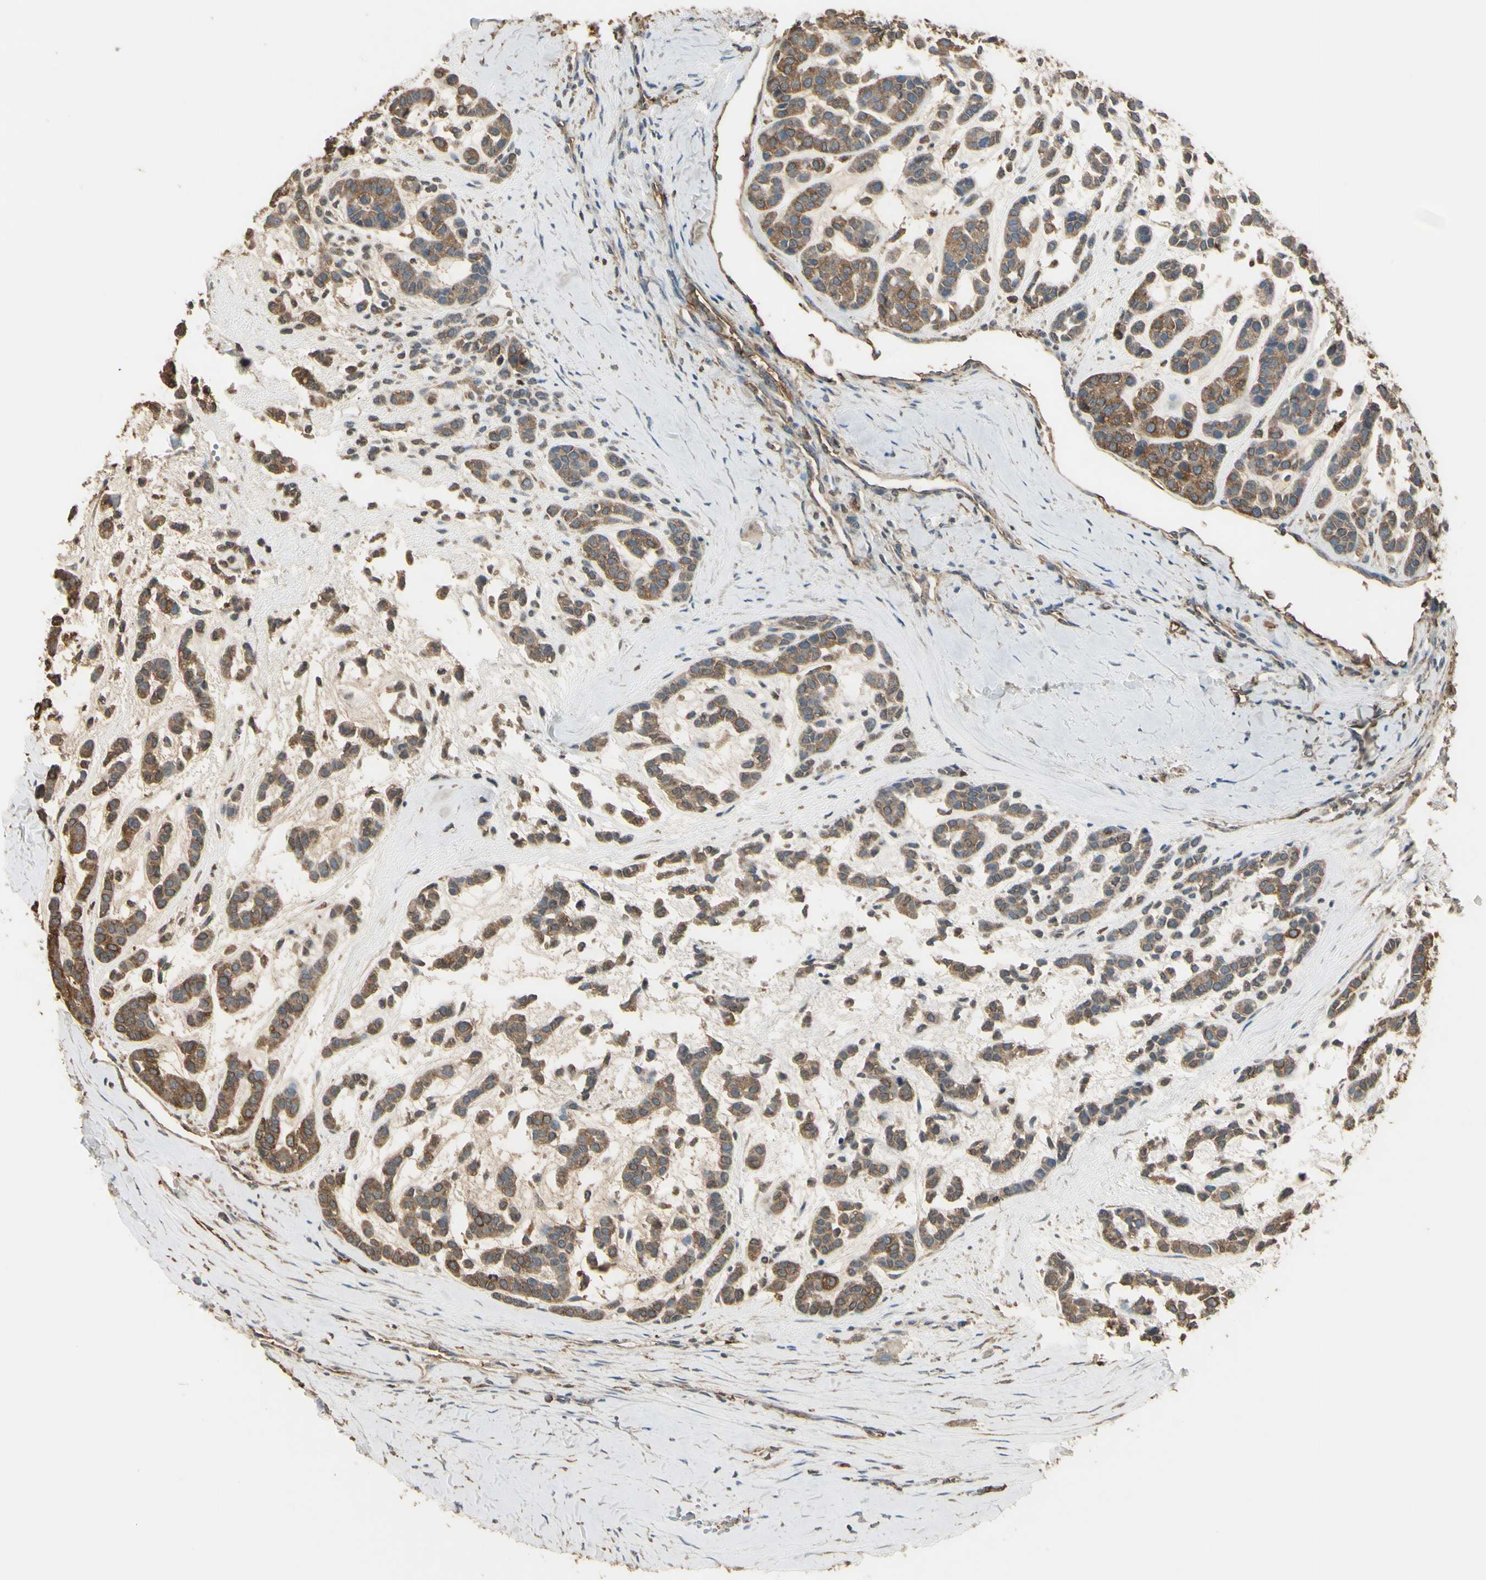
{"staining": {"intensity": "moderate", "quantity": ">75%", "location": "cytoplasmic/membranous"}, "tissue": "head and neck cancer", "cell_type": "Tumor cells", "image_type": "cancer", "snomed": [{"axis": "morphology", "description": "Adenocarcinoma, NOS"}, {"axis": "morphology", "description": "Adenoma, NOS"}, {"axis": "topography", "description": "Head-Neck"}], "caption": "About >75% of tumor cells in head and neck adenocarcinoma show moderate cytoplasmic/membranous protein expression as visualized by brown immunohistochemical staining.", "gene": "ANGPTL1", "patient": {"sex": "female", "age": 55}}